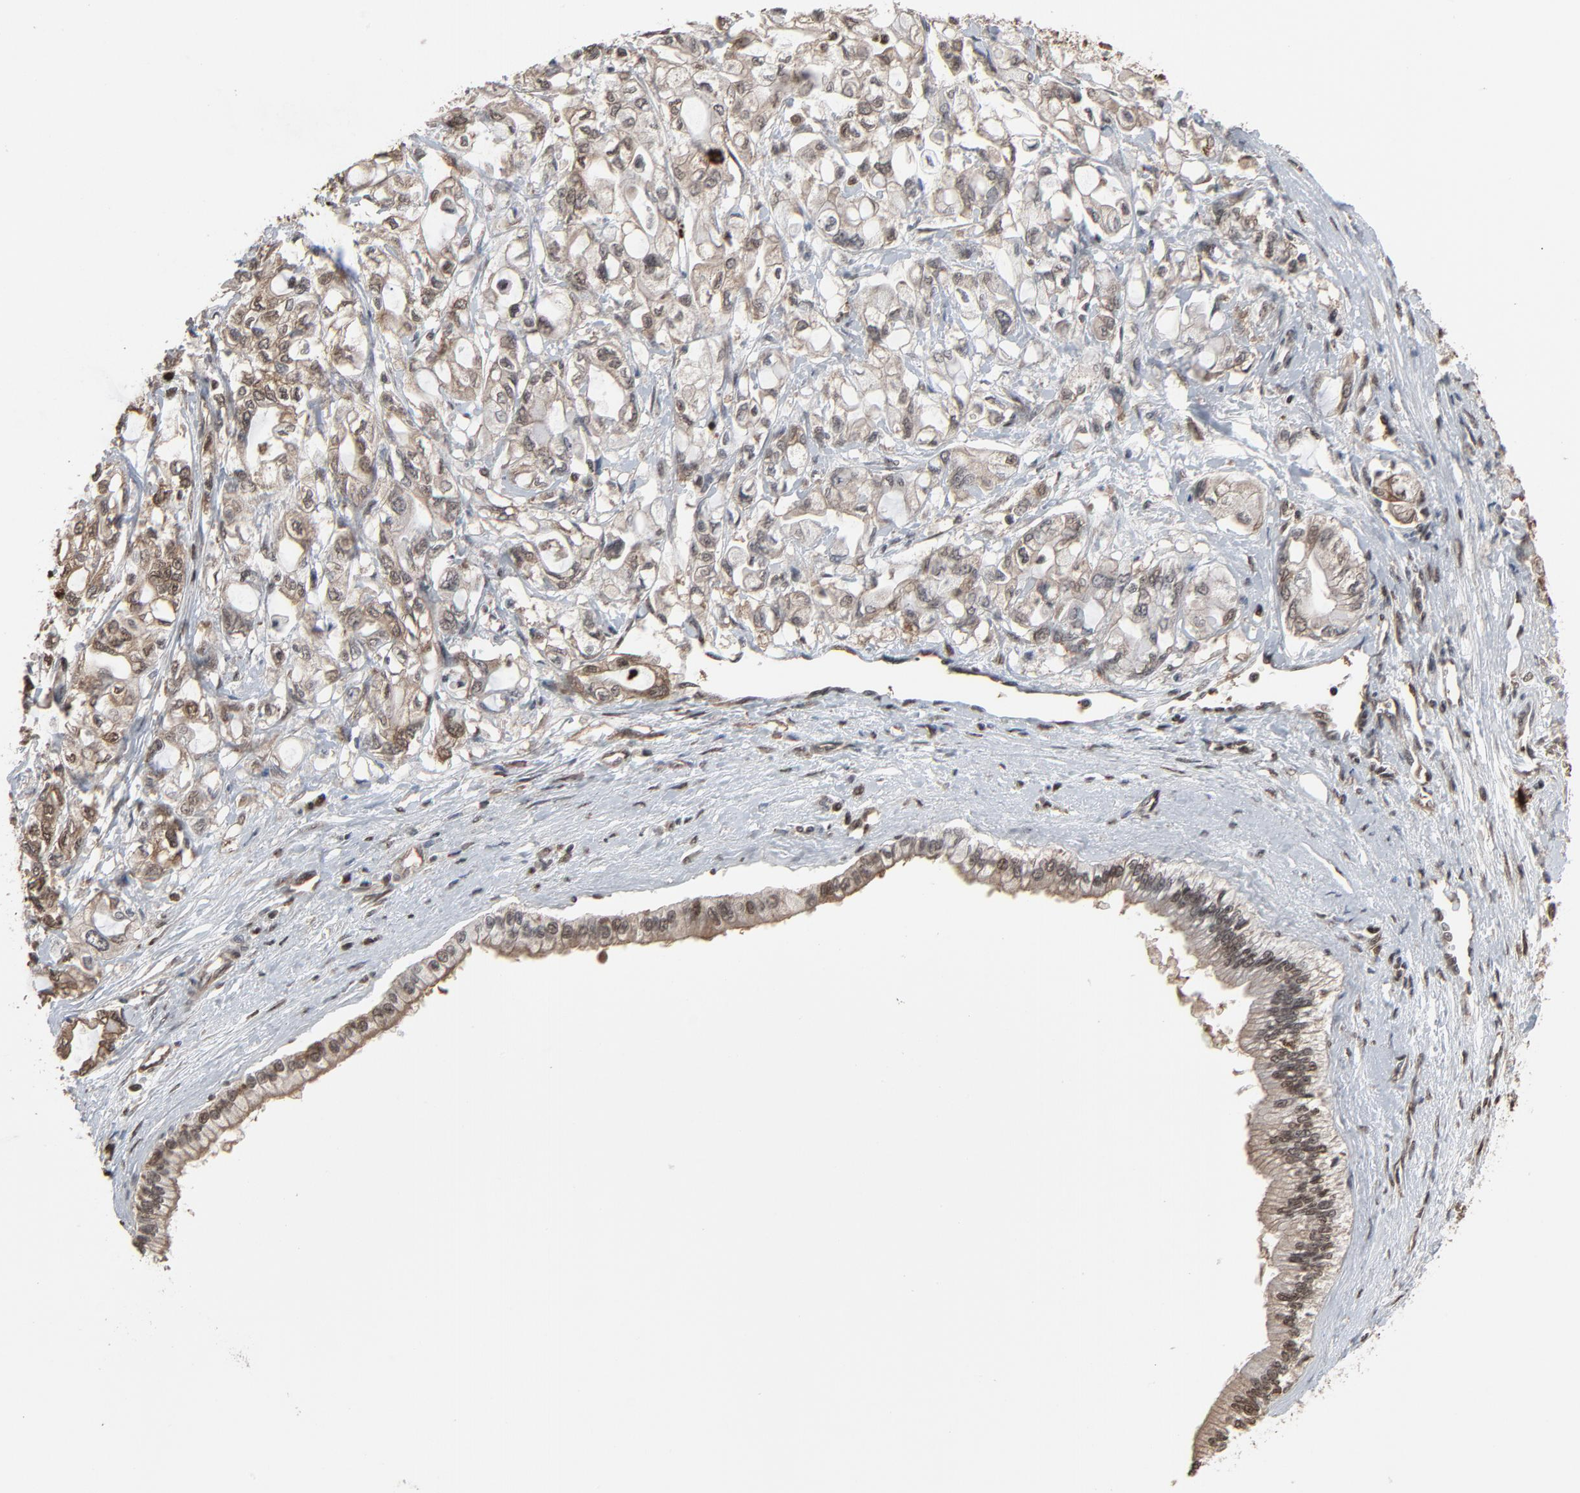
{"staining": {"intensity": "moderate", "quantity": "25%-75%", "location": "cytoplasmic/membranous,nuclear"}, "tissue": "pancreatic cancer", "cell_type": "Tumor cells", "image_type": "cancer", "snomed": [{"axis": "morphology", "description": "Adenocarcinoma, NOS"}, {"axis": "topography", "description": "Pancreas"}], "caption": "Immunohistochemistry (IHC) micrograph of neoplastic tissue: pancreatic cancer stained using immunohistochemistry reveals medium levels of moderate protein expression localized specifically in the cytoplasmic/membranous and nuclear of tumor cells, appearing as a cytoplasmic/membranous and nuclear brown color.", "gene": "MEIS2", "patient": {"sex": "male", "age": 79}}